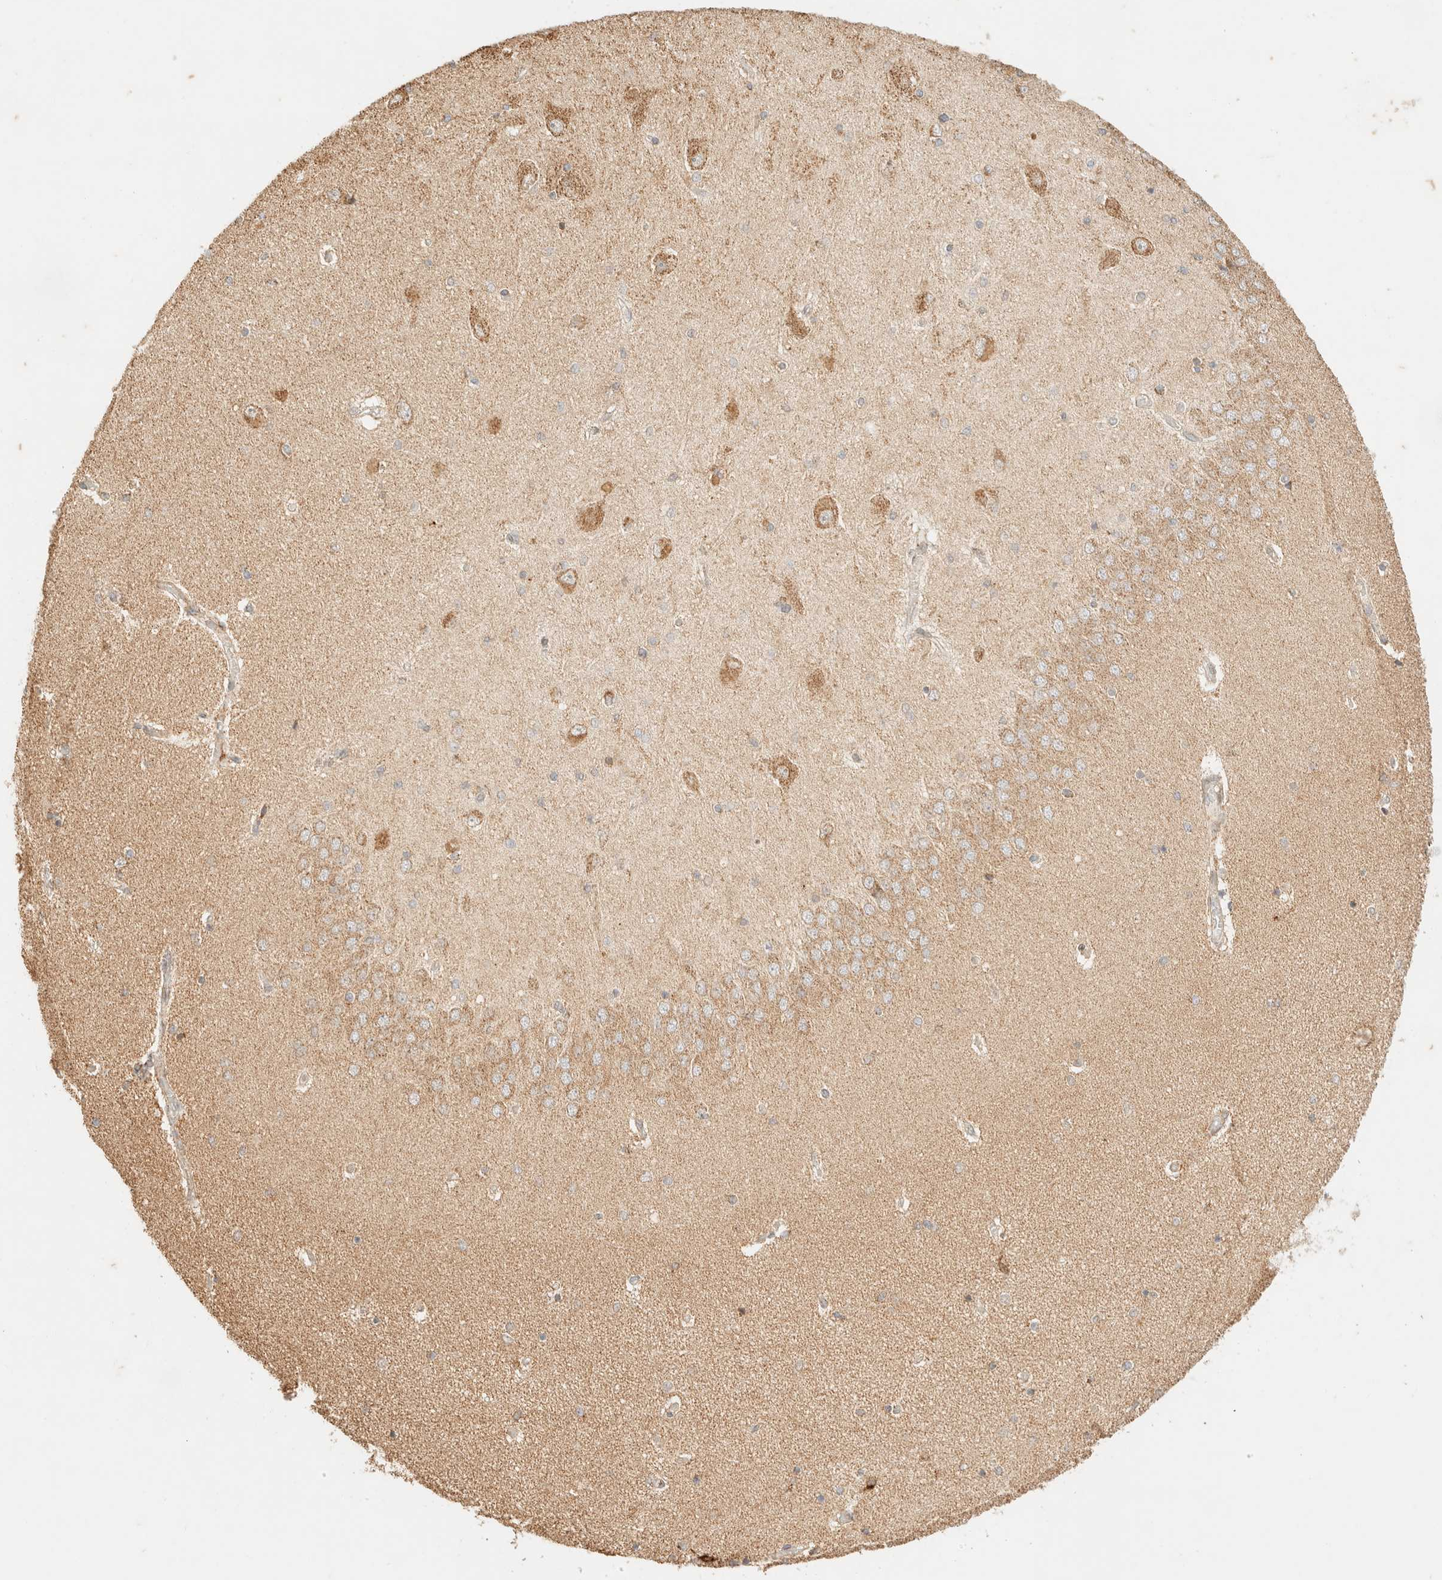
{"staining": {"intensity": "weak", "quantity": "<25%", "location": "cytoplasmic/membranous"}, "tissue": "hippocampus", "cell_type": "Glial cells", "image_type": "normal", "snomed": [{"axis": "morphology", "description": "Normal tissue, NOS"}, {"axis": "topography", "description": "Hippocampus"}], "caption": "A high-resolution image shows IHC staining of normal hippocampus, which exhibits no significant expression in glial cells. (DAB IHC with hematoxylin counter stain).", "gene": "TACO1", "patient": {"sex": "female", "age": 54}}